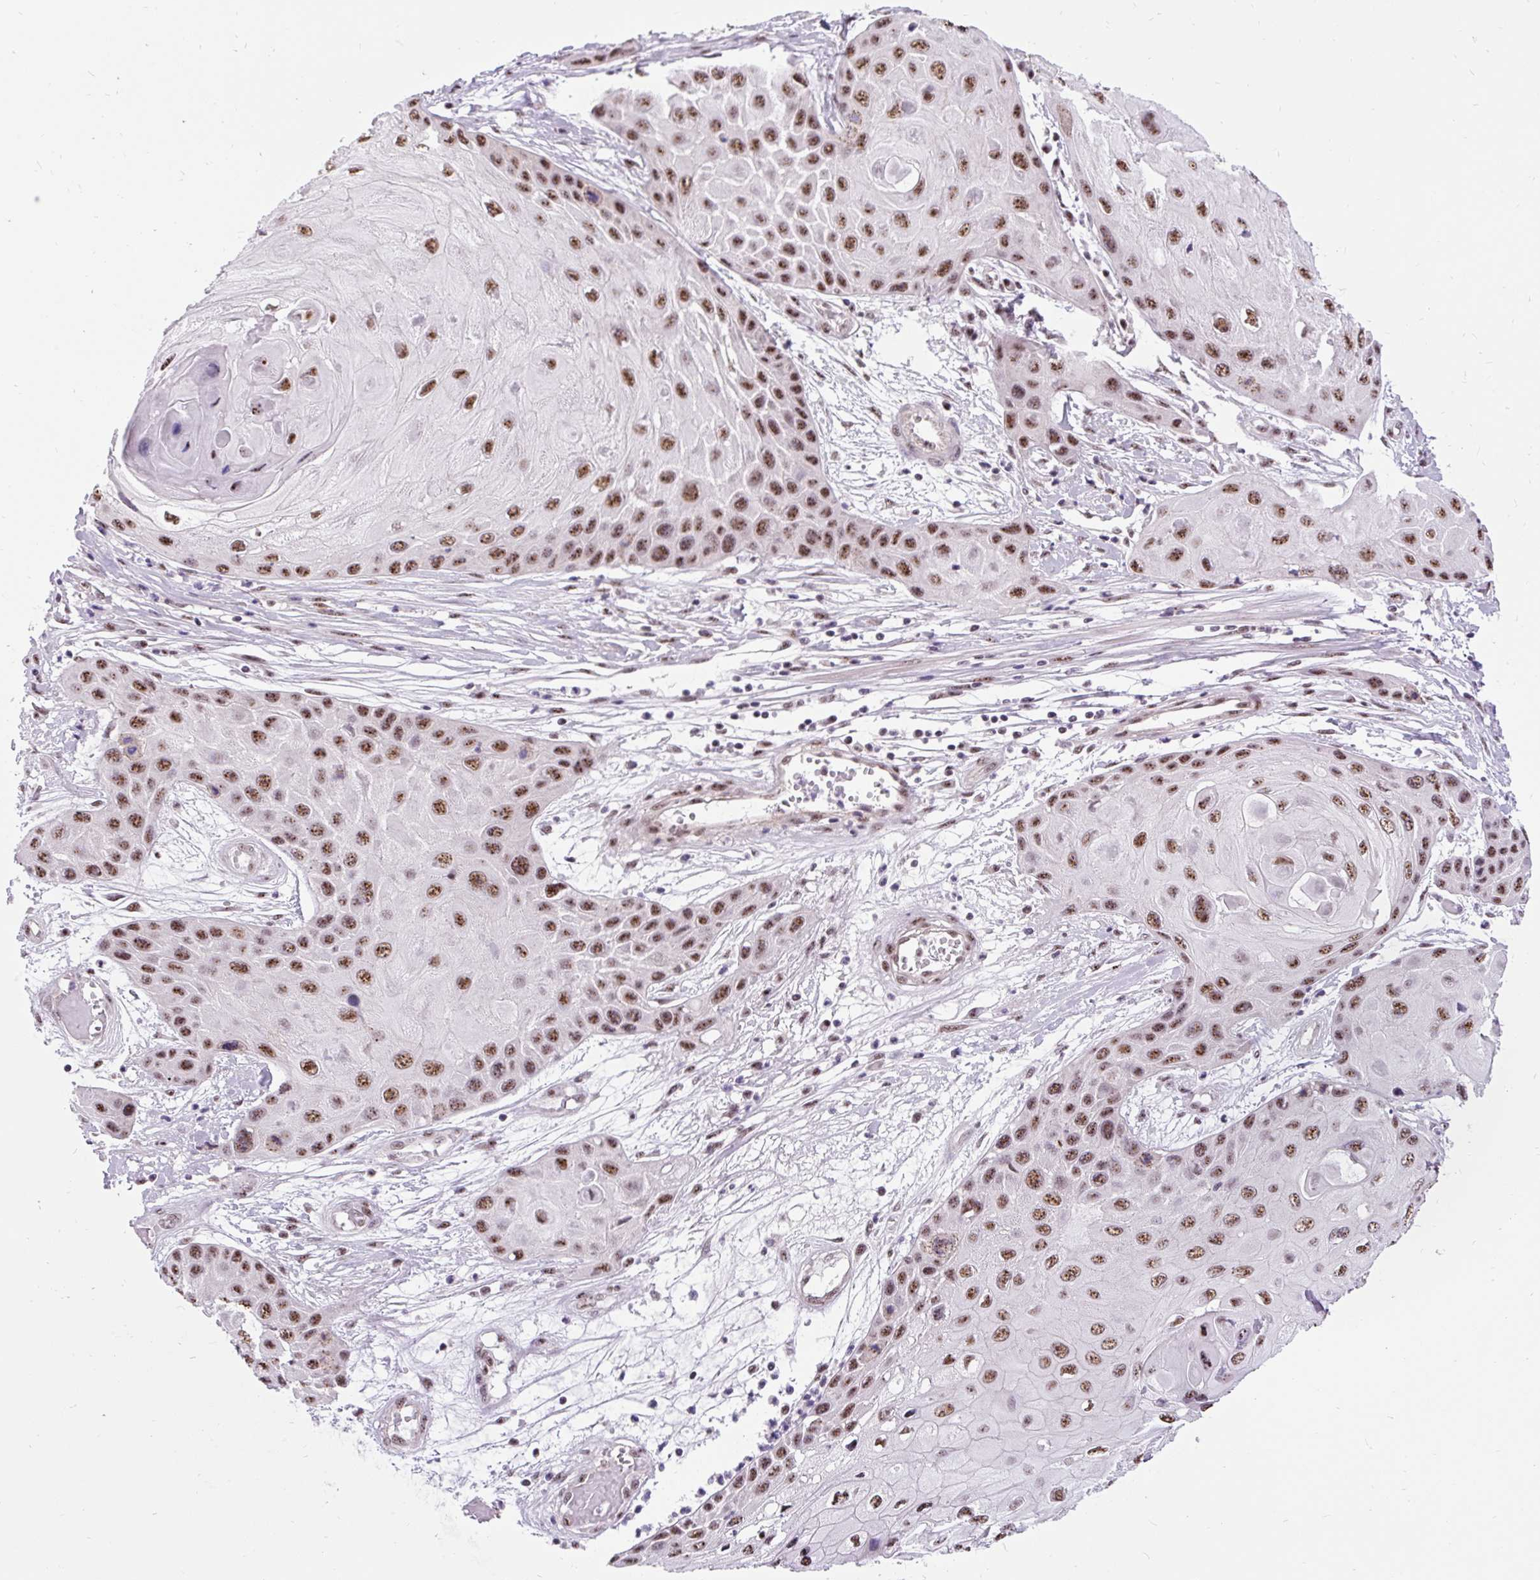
{"staining": {"intensity": "strong", "quantity": ">75%", "location": "nuclear"}, "tissue": "skin cancer", "cell_type": "Tumor cells", "image_type": "cancer", "snomed": [{"axis": "morphology", "description": "Squamous cell carcinoma, NOS"}, {"axis": "topography", "description": "Skin"}, {"axis": "topography", "description": "Vulva"}], "caption": "IHC image of squamous cell carcinoma (skin) stained for a protein (brown), which reveals high levels of strong nuclear expression in about >75% of tumor cells.", "gene": "SMC5", "patient": {"sex": "female", "age": 44}}